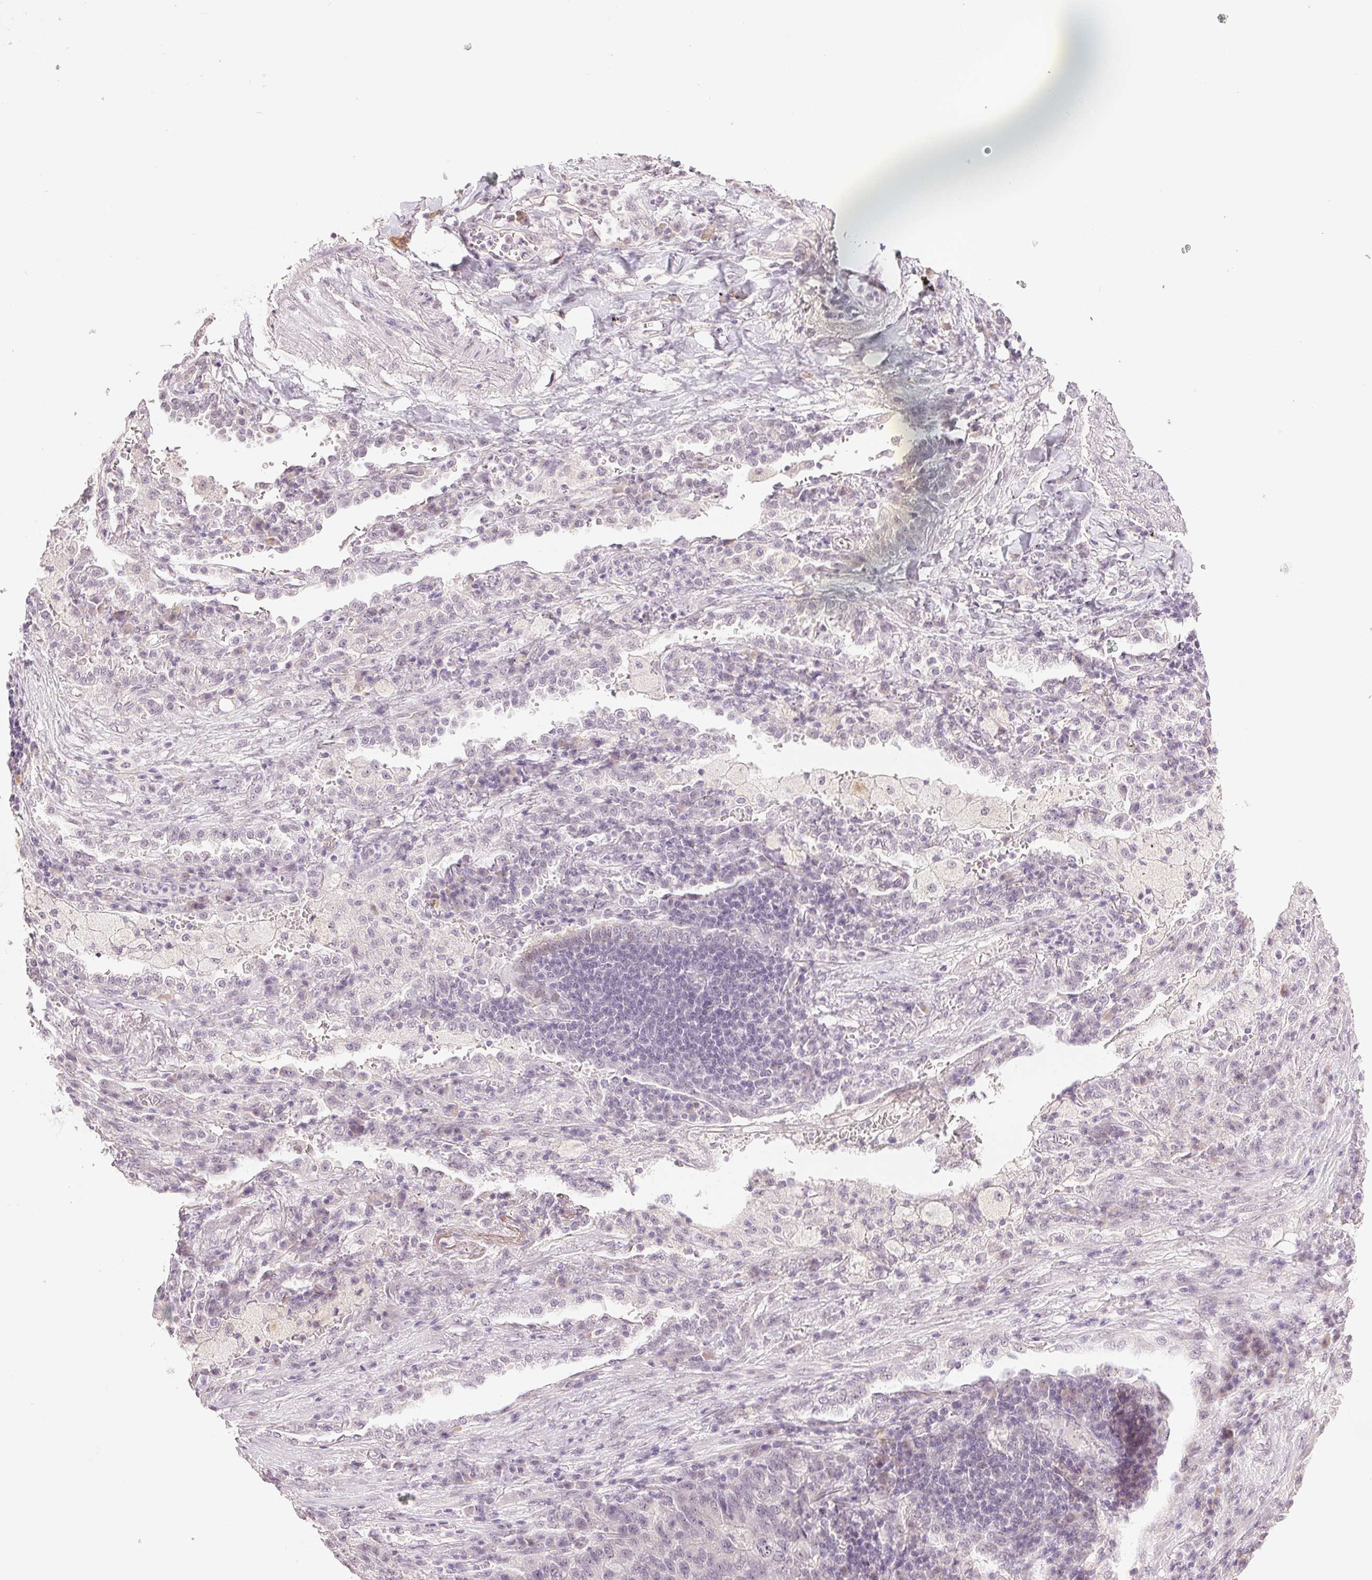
{"staining": {"intensity": "negative", "quantity": "none", "location": "none"}, "tissue": "lung cancer", "cell_type": "Tumor cells", "image_type": "cancer", "snomed": [{"axis": "morphology", "description": "Adenocarcinoma, NOS"}, {"axis": "topography", "description": "Lung"}], "caption": "The immunohistochemistry (IHC) micrograph has no significant expression in tumor cells of lung cancer (adenocarcinoma) tissue.", "gene": "PLCB1", "patient": {"sex": "male", "age": 57}}